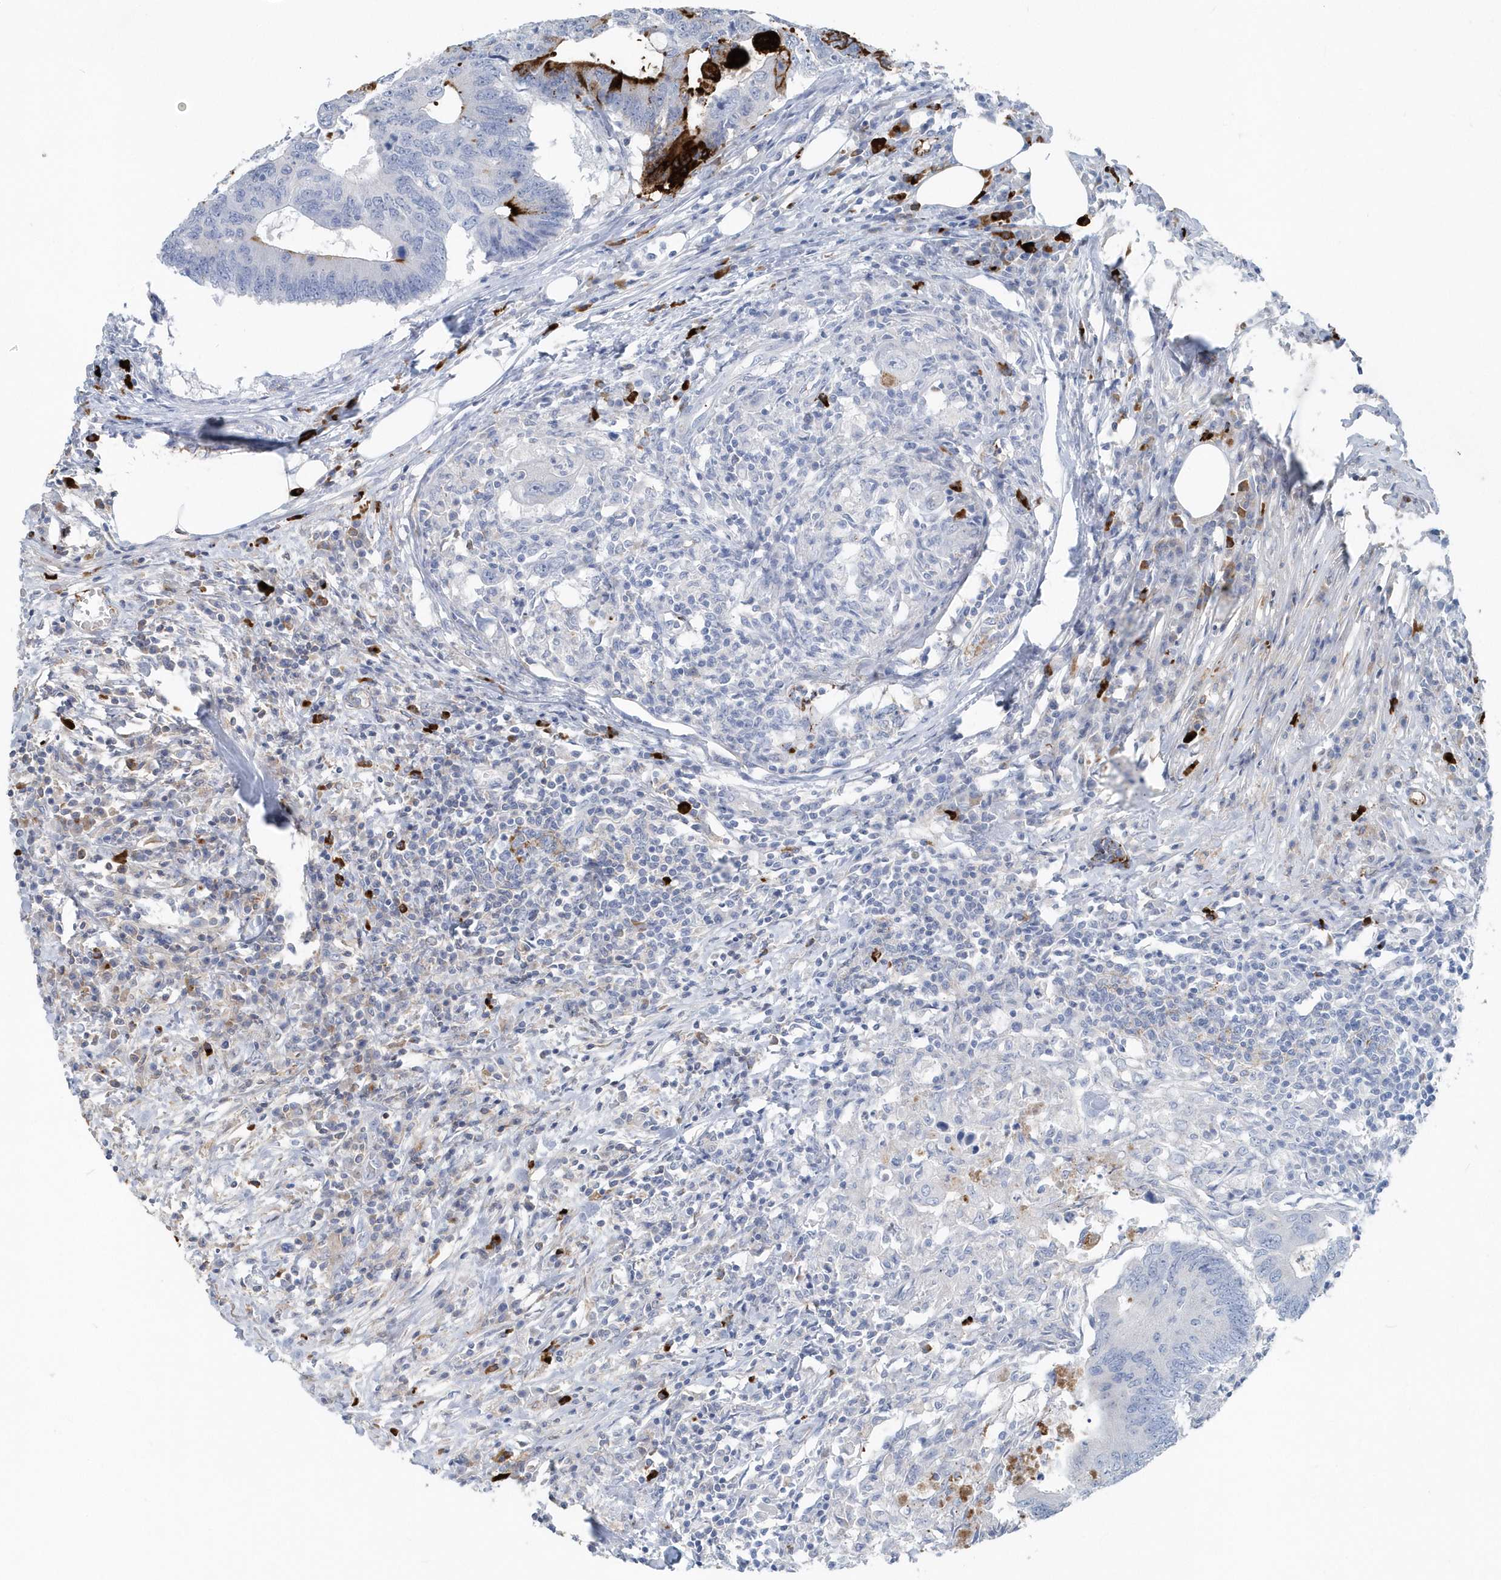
{"staining": {"intensity": "negative", "quantity": "none", "location": "none"}, "tissue": "colorectal cancer", "cell_type": "Tumor cells", "image_type": "cancer", "snomed": [{"axis": "morphology", "description": "Adenocarcinoma, NOS"}, {"axis": "topography", "description": "Colon"}], "caption": "A micrograph of adenocarcinoma (colorectal) stained for a protein exhibits no brown staining in tumor cells. (DAB IHC, high magnification).", "gene": "JCHAIN", "patient": {"sex": "male", "age": 71}}